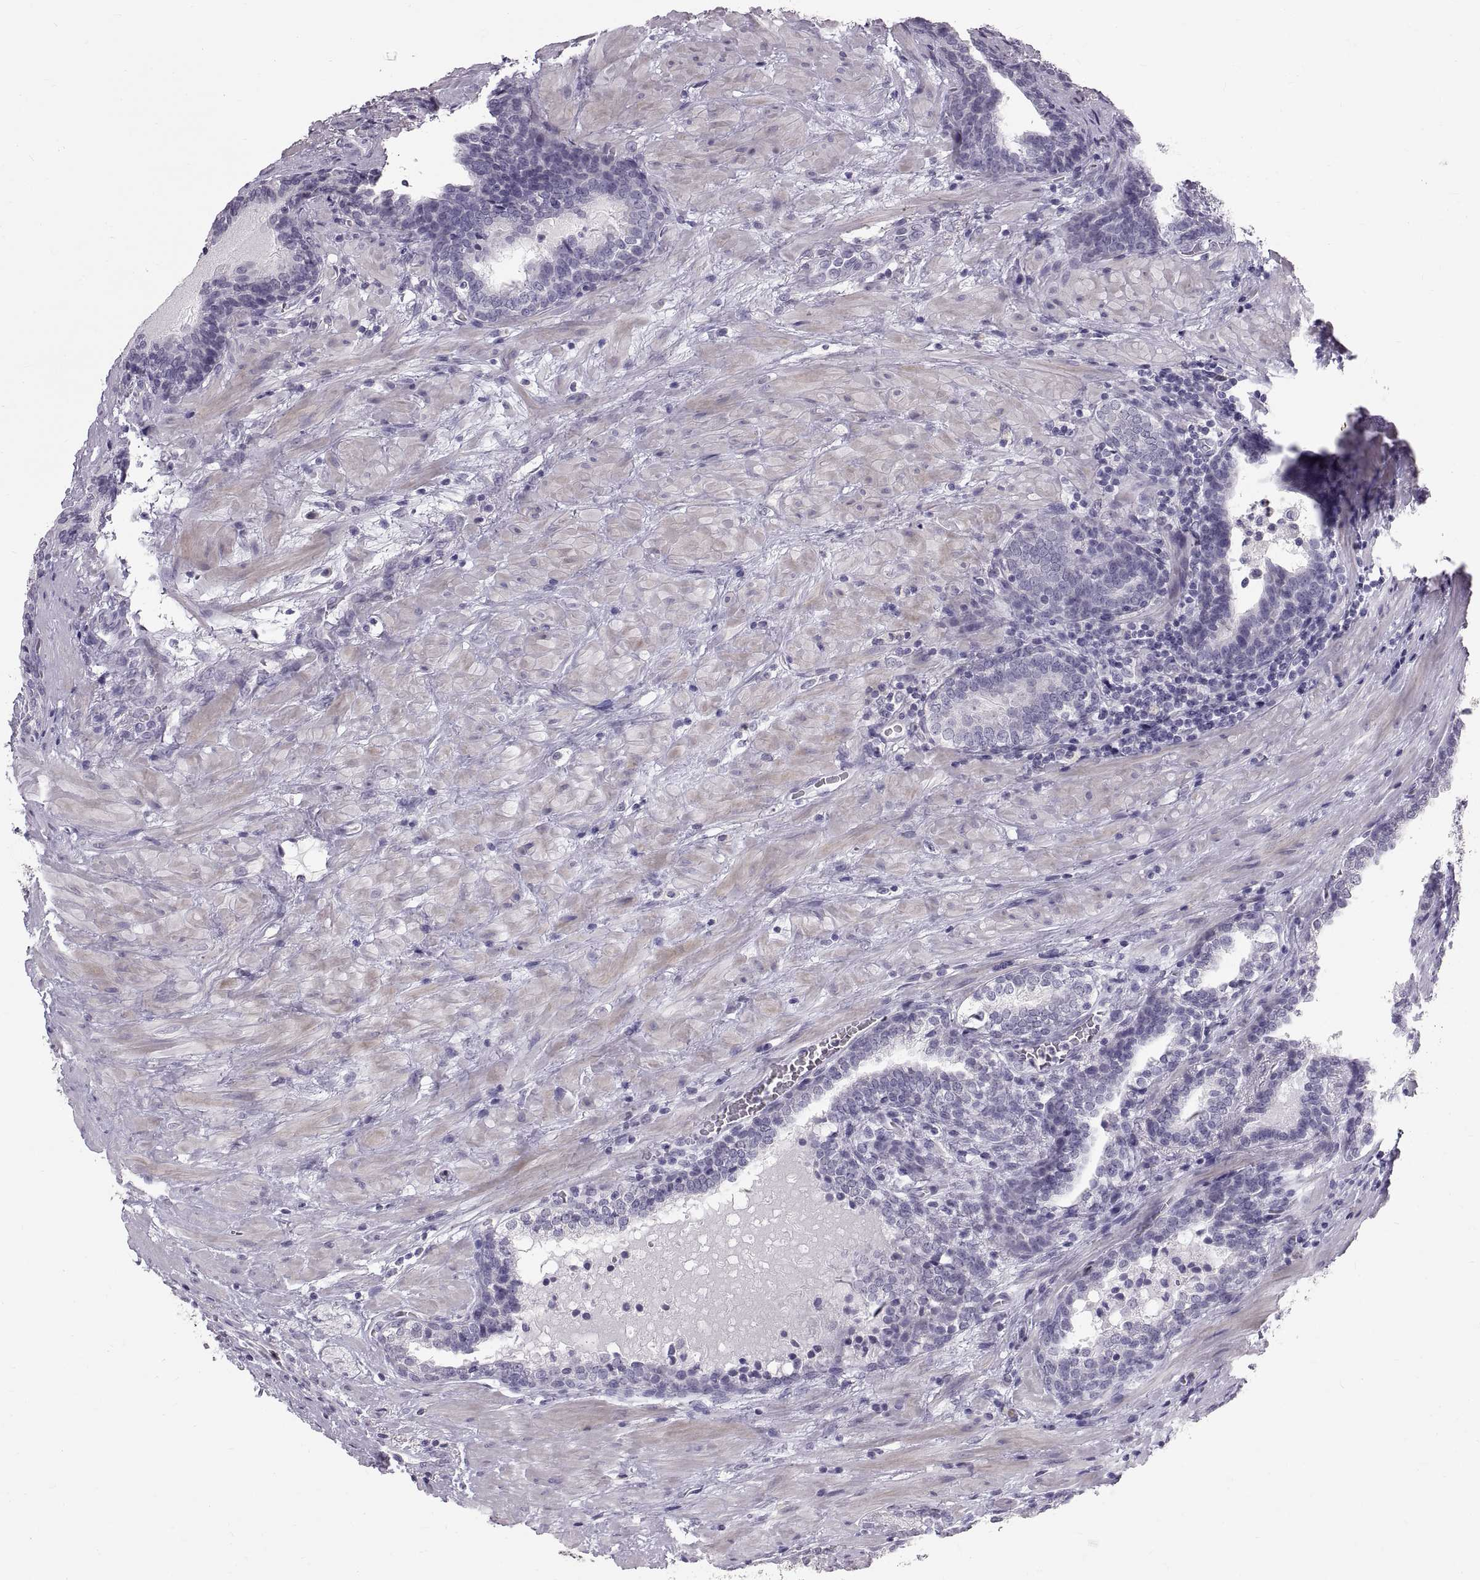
{"staining": {"intensity": "negative", "quantity": "none", "location": "none"}, "tissue": "prostate cancer", "cell_type": "Tumor cells", "image_type": "cancer", "snomed": [{"axis": "morphology", "description": "Adenocarcinoma, NOS"}, {"axis": "topography", "description": "Prostate and seminal vesicle, NOS"}], "caption": "Immunohistochemistry (IHC) of human adenocarcinoma (prostate) displays no positivity in tumor cells.", "gene": "SPACDR", "patient": {"sex": "male", "age": 63}}